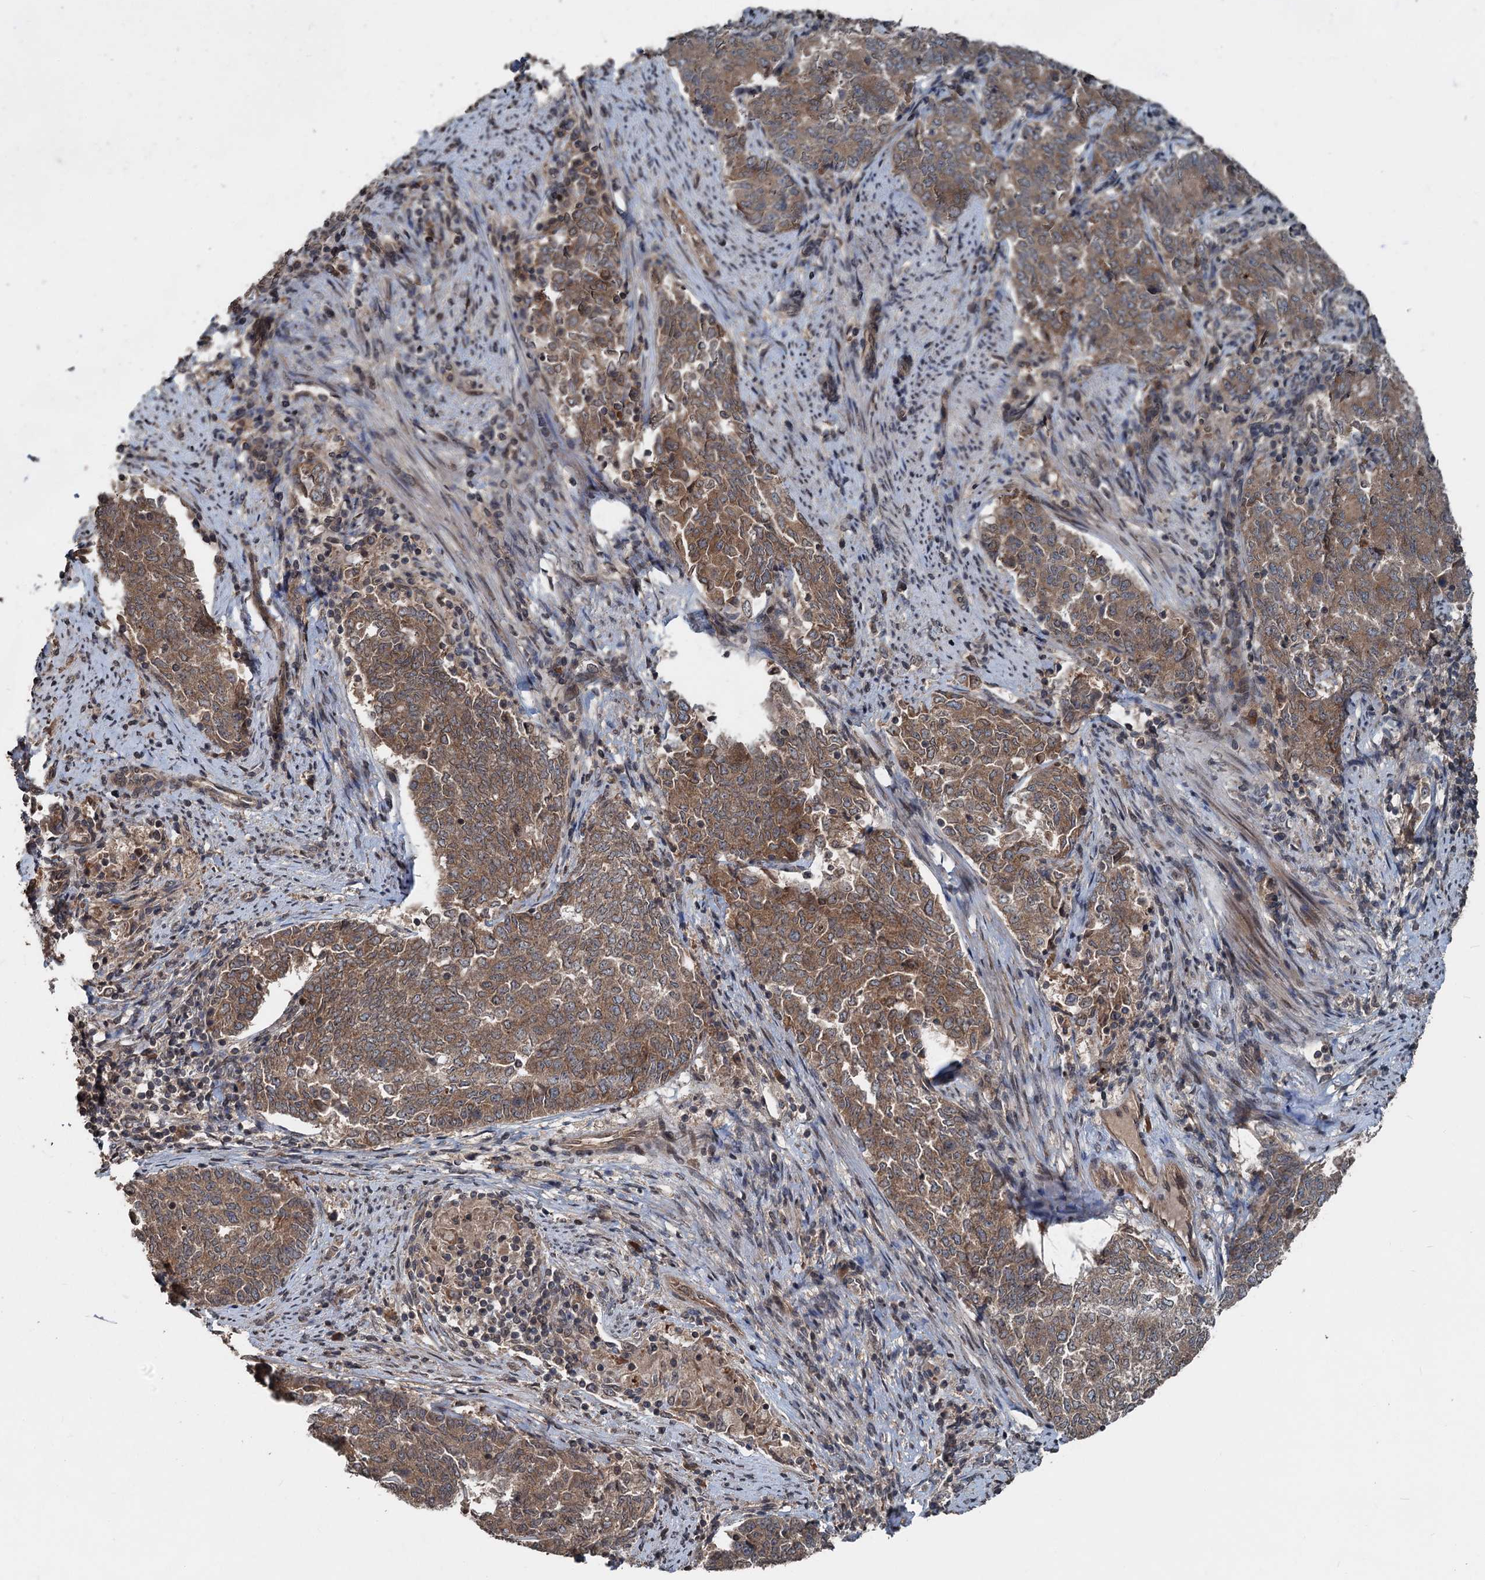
{"staining": {"intensity": "moderate", "quantity": ">75%", "location": "cytoplasmic/membranous"}, "tissue": "endometrial cancer", "cell_type": "Tumor cells", "image_type": "cancer", "snomed": [{"axis": "morphology", "description": "Adenocarcinoma, NOS"}, {"axis": "topography", "description": "Endometrium"}], "caption": "Immunohistochemistry (IHC) image of endometrial cancer (adenocarcinoma) stained for a protein (brown), which shows medium levels of moderate cytoplasmic/membranous staining in about >75% of tumor cells.", "gene": "N4BP2L2", "patient": {"sex": "female", "age": 80}}